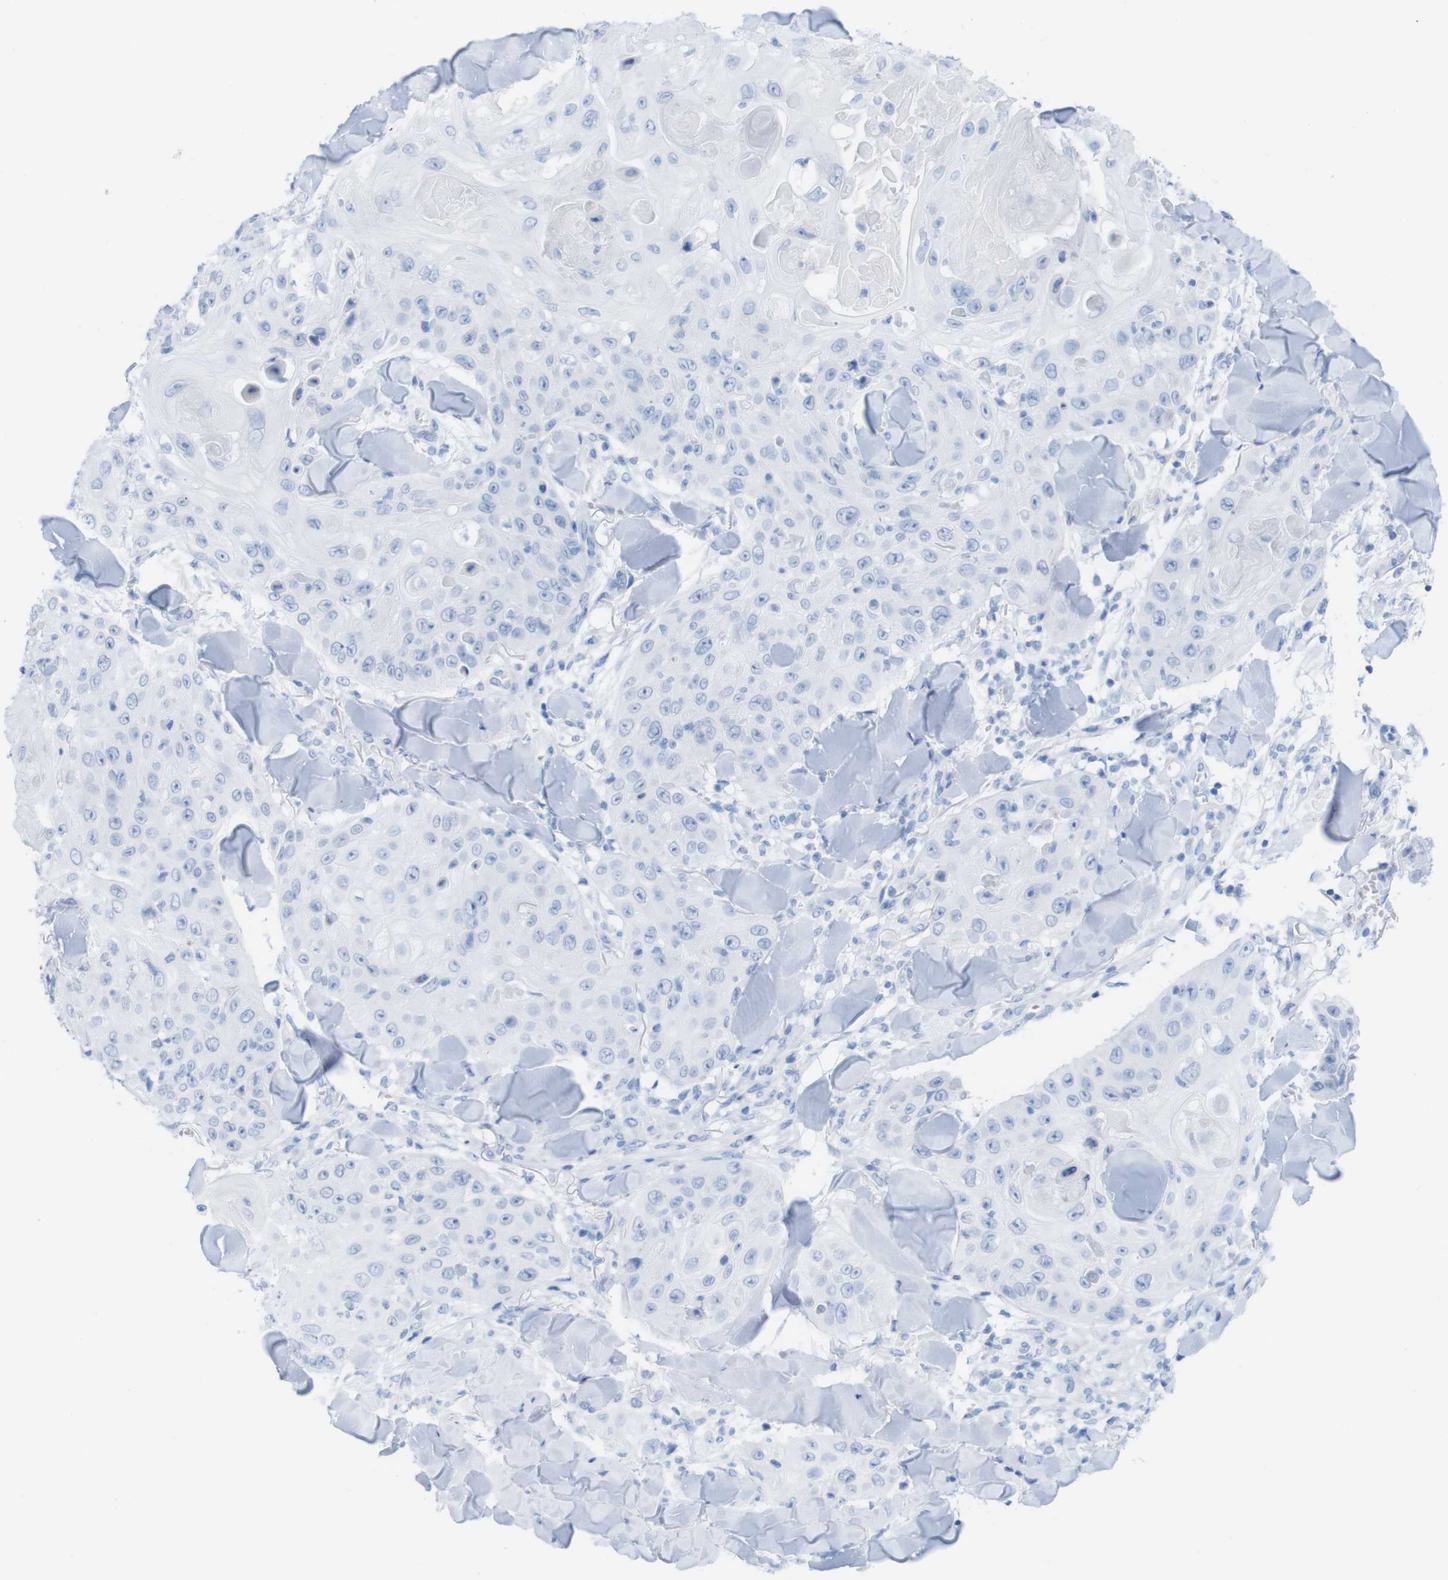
{"staining": {"intensity": "negative", "quantity": "none", "location": "none"}, "tissue": "skin cancer", "cell_type": "Tumor cells", "image_type": "cancer", "snomed": [{"axis": "morphology", "description": "Squamous cell carcinoma, NOS"}, {"axis": "topography", "description": "Skin"}], "caption": "This is an immunohistochemistry histopathology image of skin squamous cell carcinoma. There is no staining in tumor cells.", "gene": "MYH7", "patient": {"sex": "male", "age": 86}}